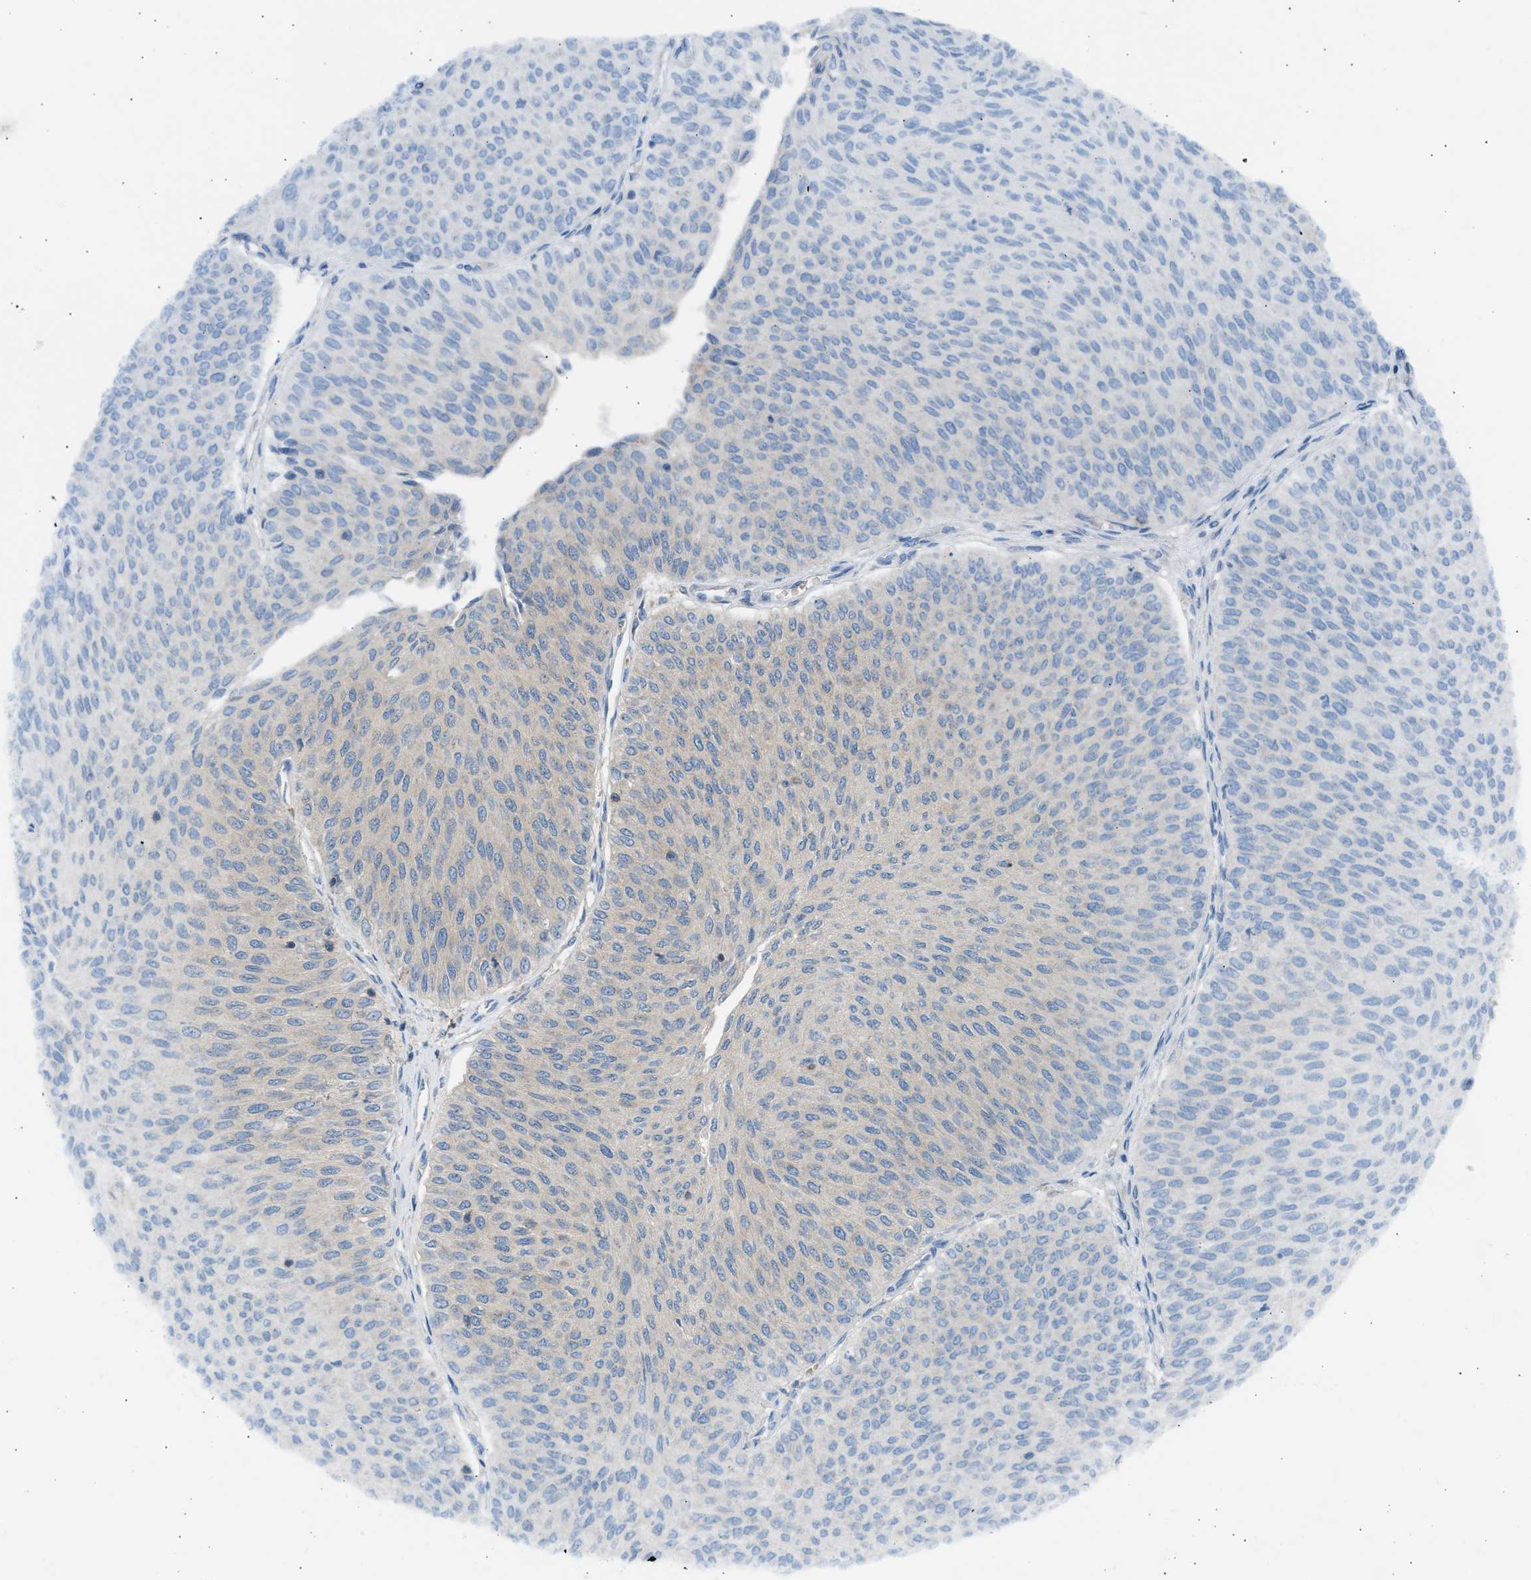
{"staining": {"intensity": "weak", "quantity": "<25%", "location": "cytoplasmic/membranous"}, "tissue": "urothelial cancer", "cell_type": "Tumor cells", "image_type": "cancer", "snomed": [{"axis": "morphology", "description": "Urothelial carcinoma, Low grade"}, {"axis": "topography", "description": "Urinary bladder"}], "caption": "This is a photomicrograph of immunohistochemistry (IHC) staining of urothelial cancer, which shows no positivity in tumor cells.", "gene": "TRIM50", "patient": {"sex": "male", "age": 78}}